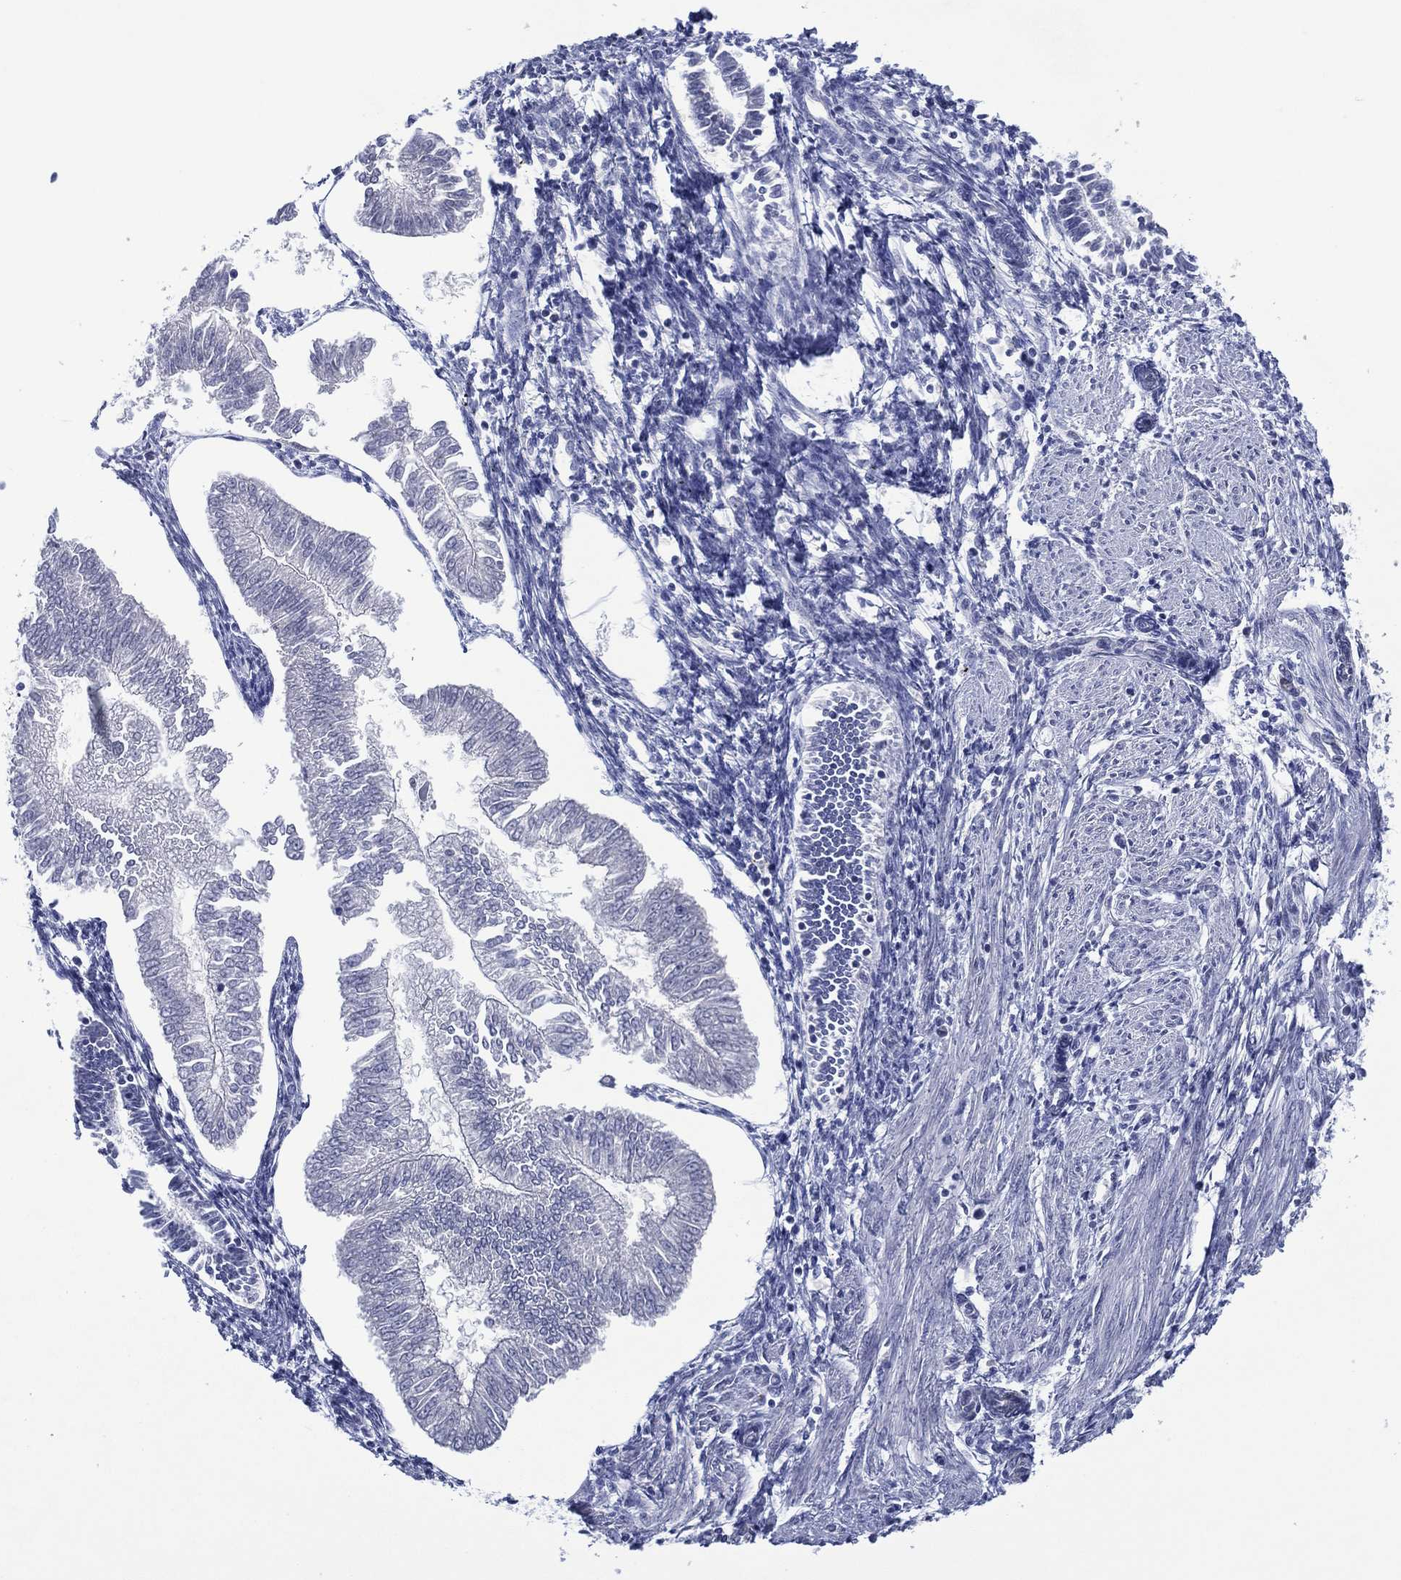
{"staining": {"intensity": "negative", "quantity": "none", "location": "none"}, "tissue": "endometrial cancer", "cell_type": "Tumor cells", "image_type": "cancer", "snomed": [{"axis": "morphology", "description": "Adenocarcinoma, NOS"}, {"axis": "topography", "description": "Endometrium"}], "caption": "Immunohistochemistry (IHC) photomicrograph of neoplastic tissue: human endometrial cancer stained with DAB (3,3'-diaminobenzidine) demonstrates no significant protein positivity in tumor cells.", "gene": "GATA6", "patient": {"sex": "female", "age": 53}}